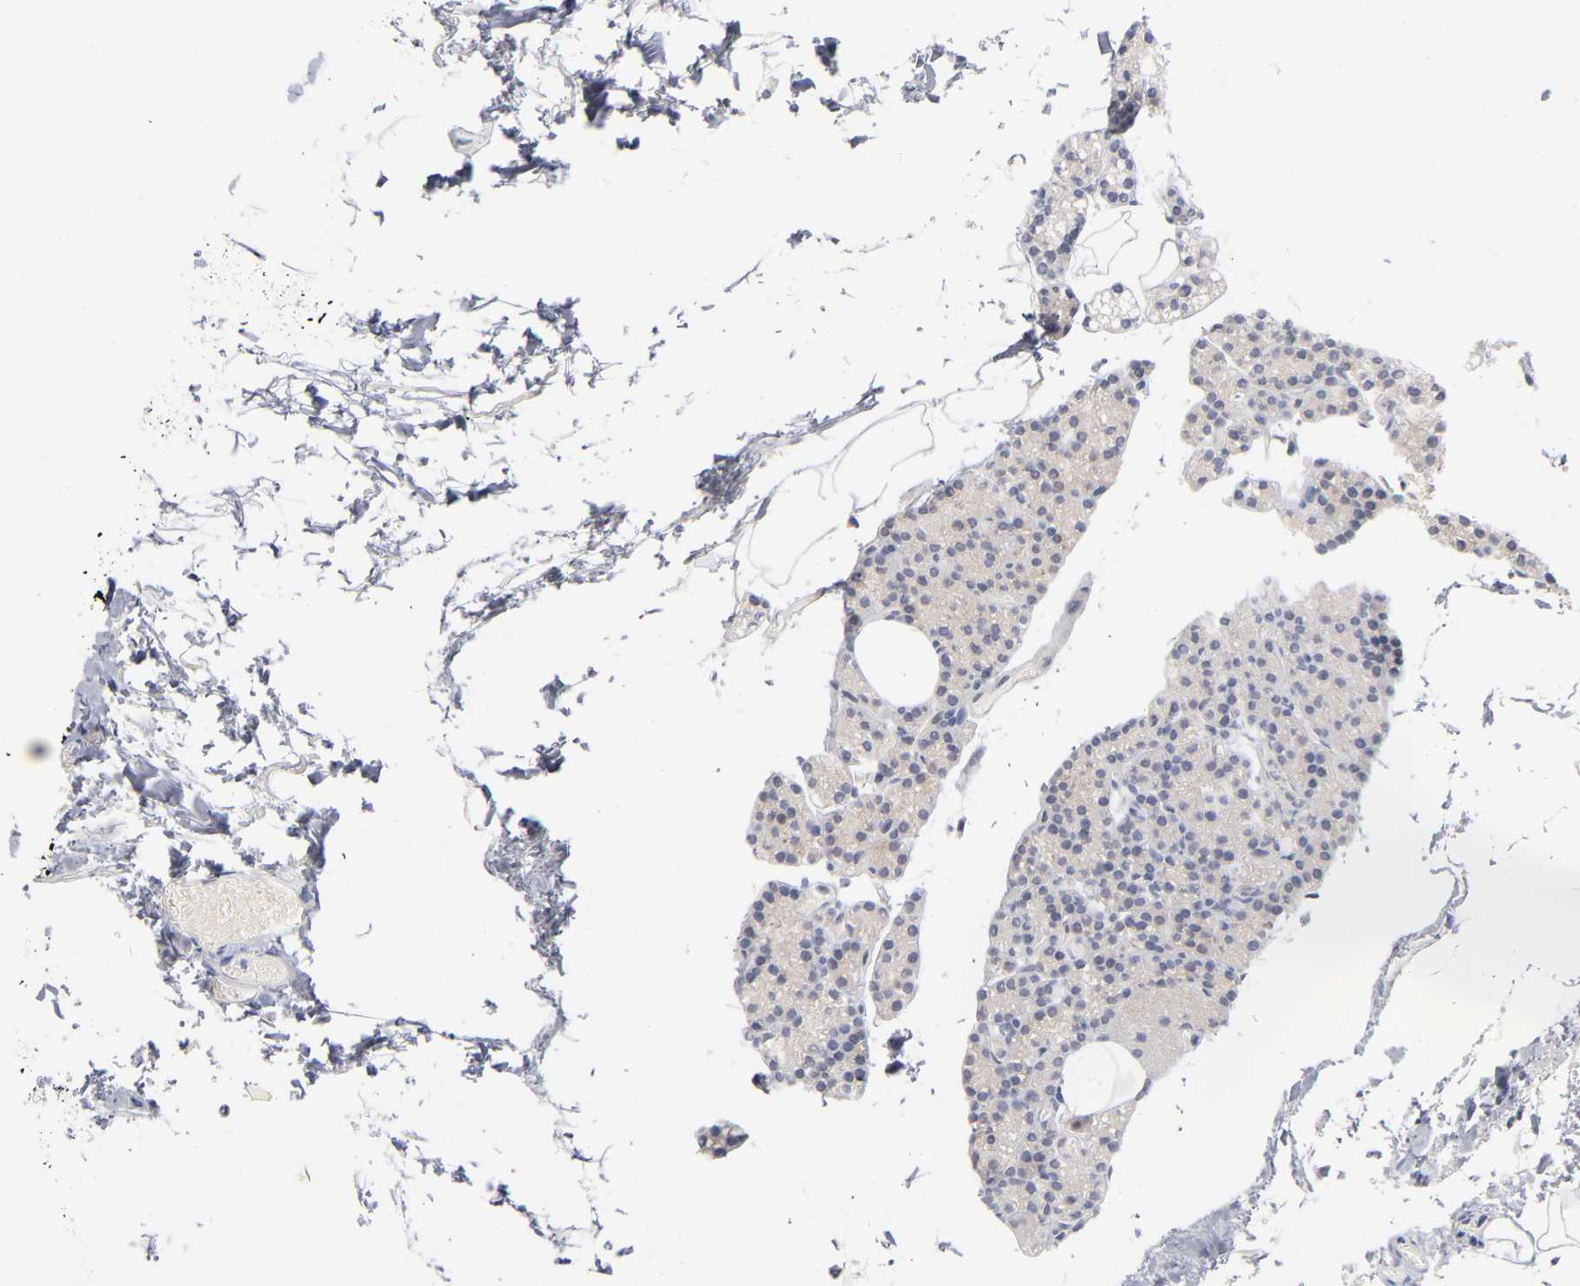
{"staining": {"intensity": "weak", "quantity": "25%-75%", "location": "cytoplasmic/membranous"}, "tissue": "parathyroid gland", "cell_type": "Glandular cells", "image_type": "normal", "snomed": [{"axis": "morphology", "description": "Normal tissue, NOS"}, {"axis": "topography", "description": "Parathyroid gland"}], "caption": "Glandular cells demonstrate weak cytoplasmic/membranous expression in about 25%-75% of cells in unremarkable parathyroid gland.", "gene": "DFFB", "patient": {"sex": "female", "age": 60}}